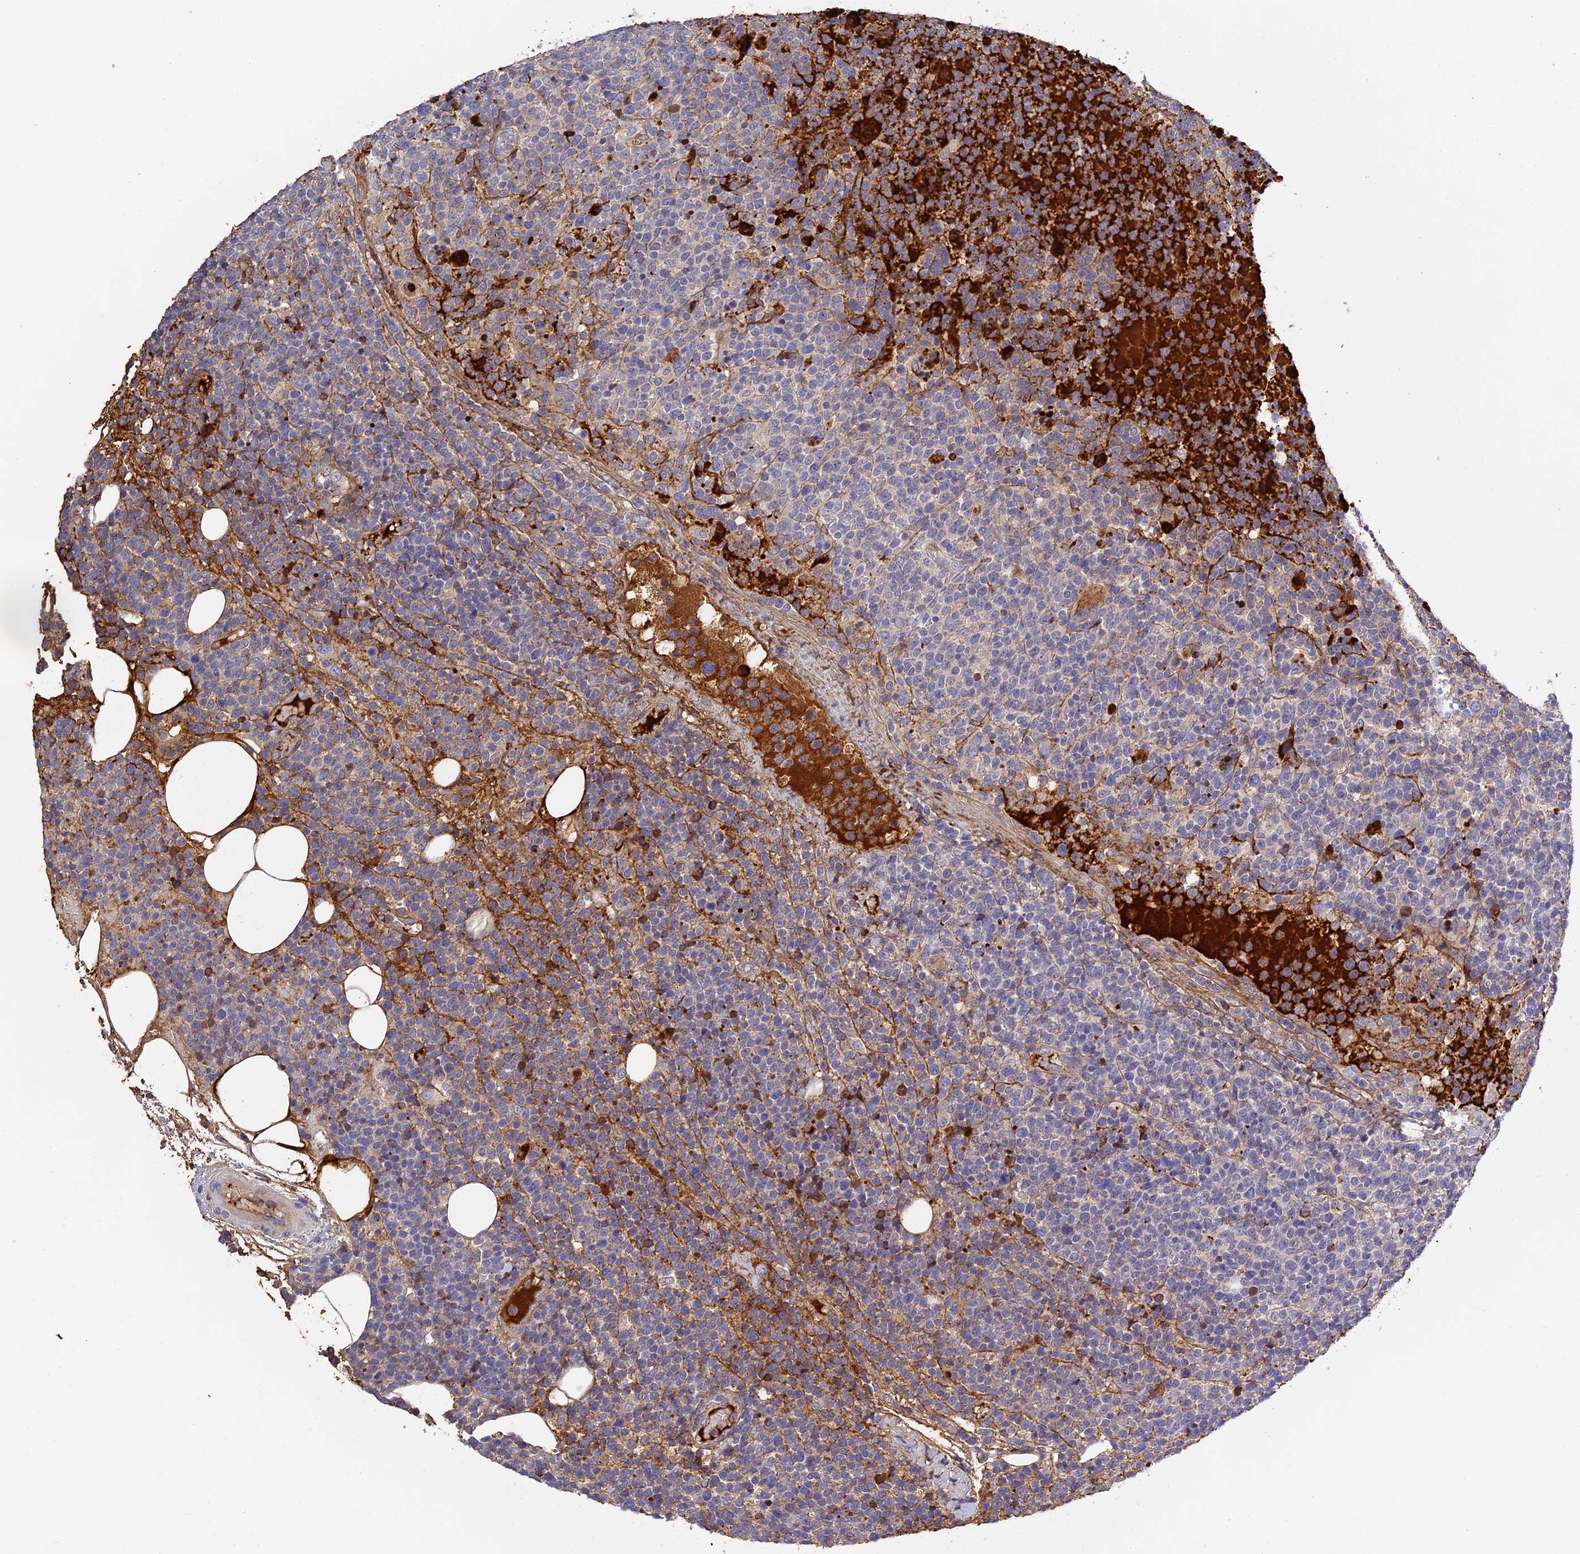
{"staining": {"intensity": "negative", "quantity": "none", "location": "none"}, "tissue": "lymphoma", "cell_type": "Tumor cells", "image_type": "cancer", "snomed": [{"axis": "morphology", "description": "Malignant lymphoma, non-Hodgkin's type, High grade"}, {"axis": "topography", "description": "Lymph node"}], "caption": "Immunohistochemistry (IHC) of lymphoma displays no expression in tumor cells.", "gene": "PZP", "patient": {"sex": "male", "age": 61}}